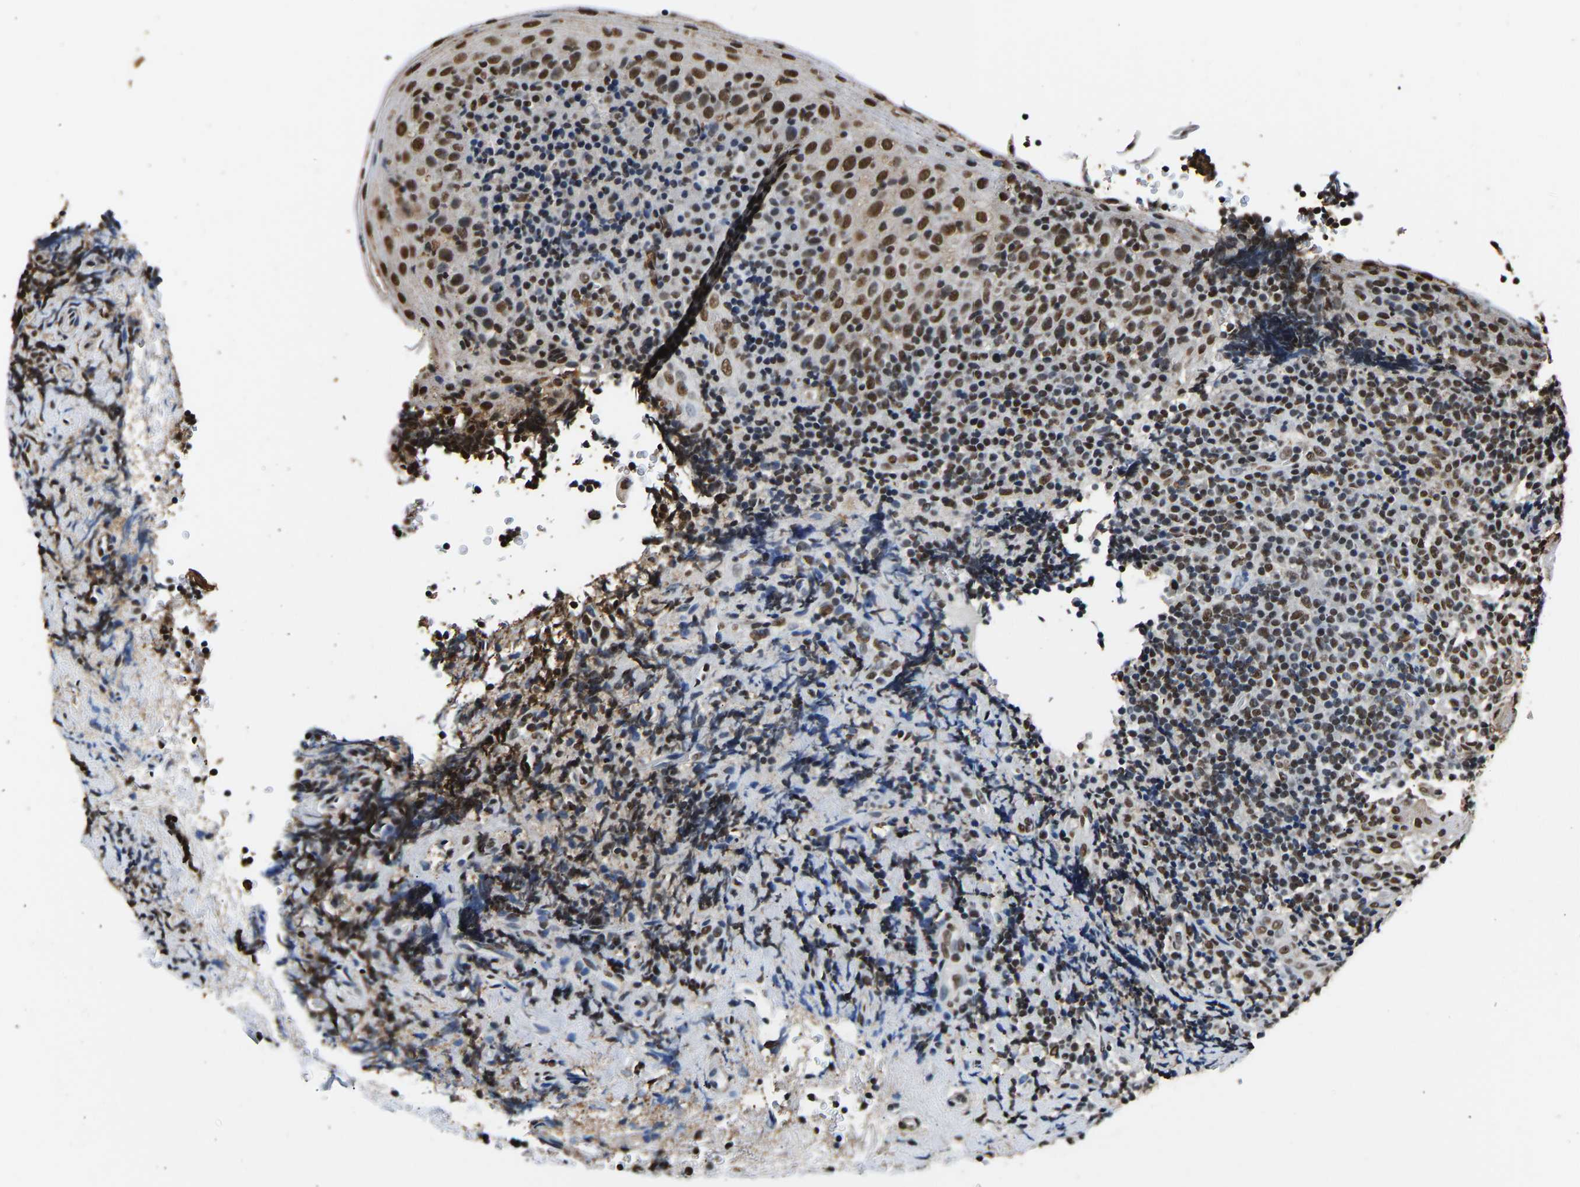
{"staining": {"intensity": "strong", "quantity": ">75%", "location": "nuclear"}, "tissue": "tonsil", "cell_type": "Germinal center cells", "image_type": "normal", "snomed": [{"axis": "morphology", "description": "Normal tissue, NOS"}, {"axis": "topography", "description": "Tonsil"}], "caption": "The photomicrograph exhibits immunohistochemical staining of unremarkable tonsil. There is strong nuclear positivity is appreciated in approximately >75% of germinal center cells.", "gene": "SAFB", "patient": {"sex": "male", "age": 37}}